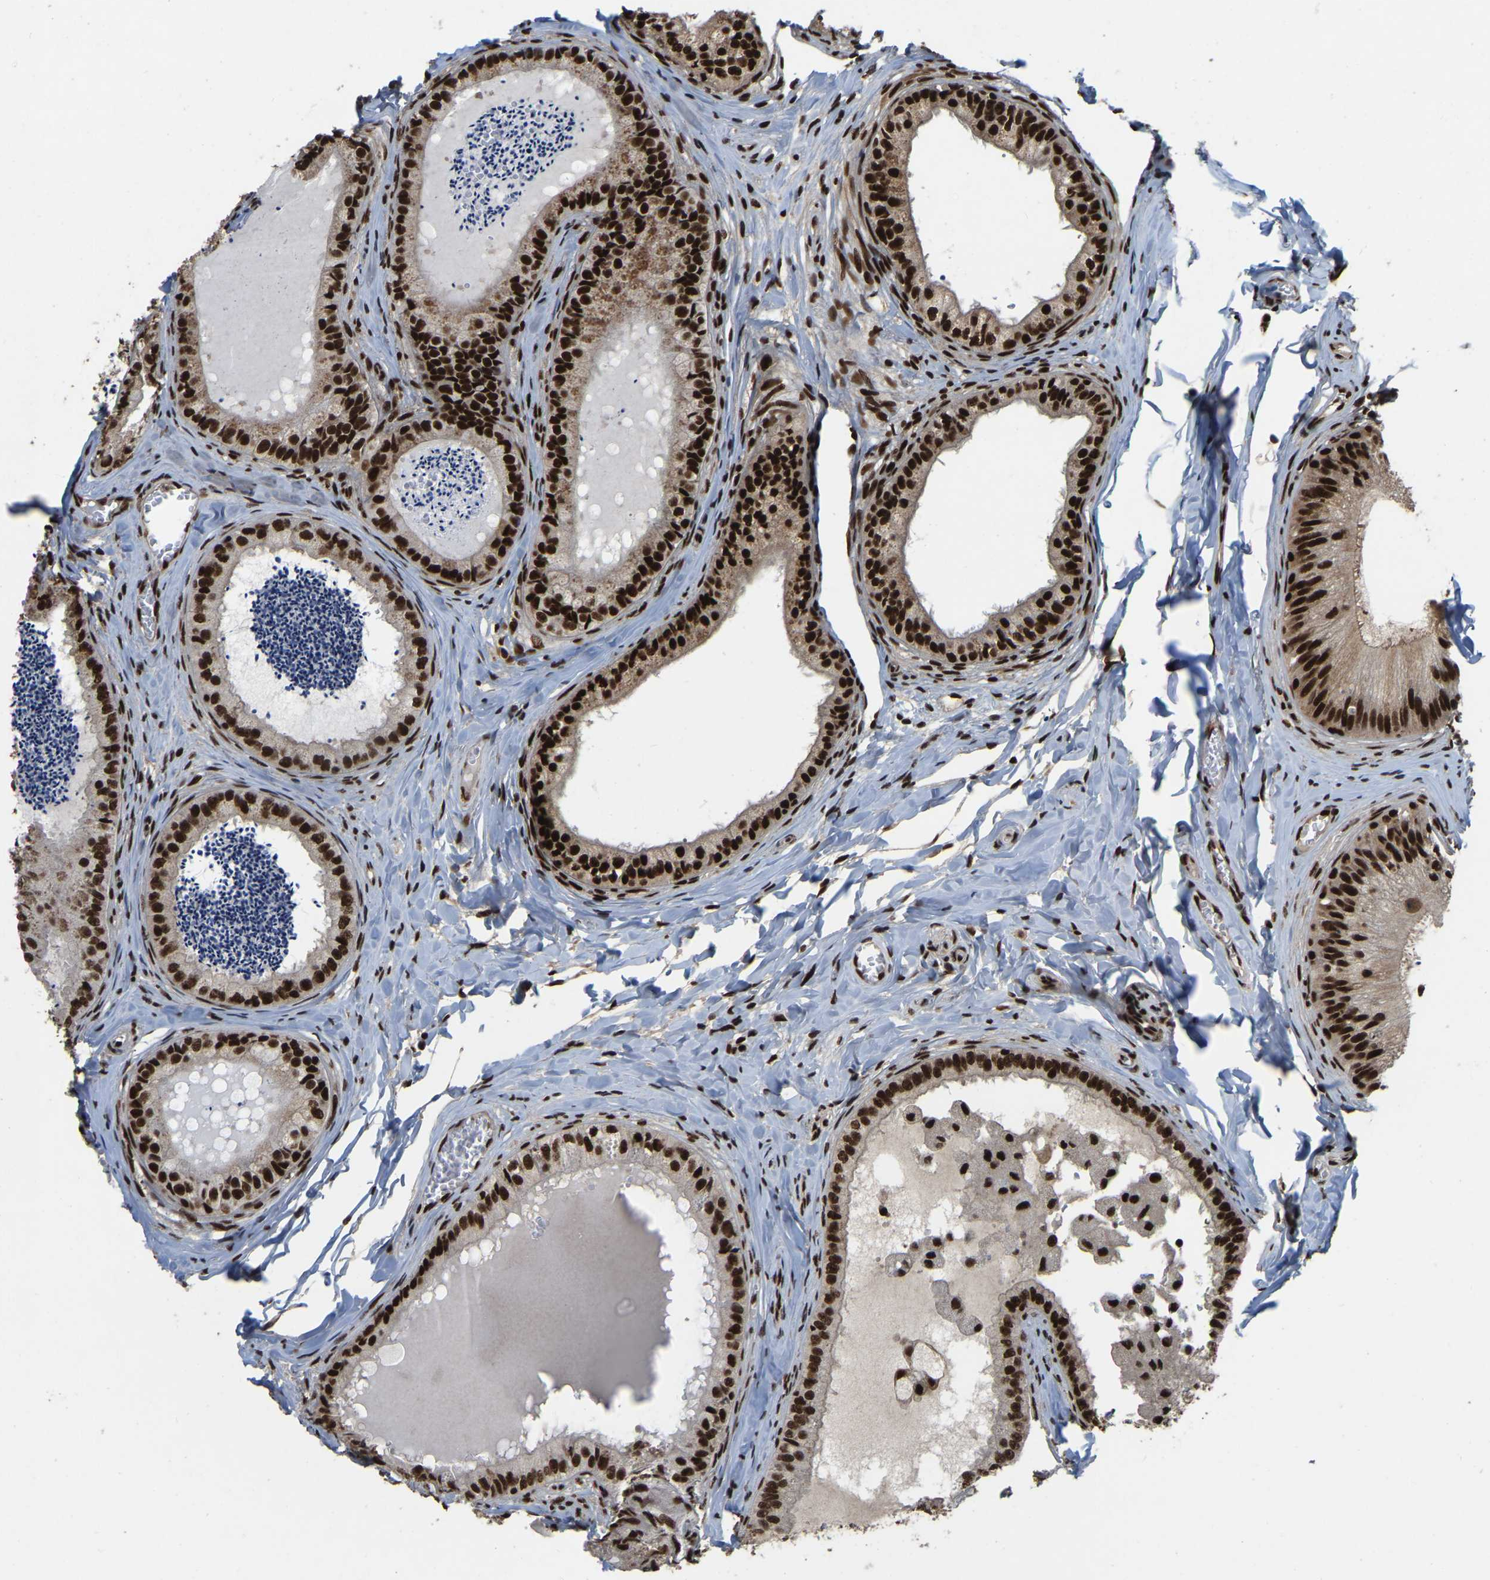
{"staining": {"intensity": "strong", "quantity": ">75%", "location": "cytoplasmic/membranous,nuclear"}, "tissue": "epididymis", "cell_type": "Glandular cells", "image_type": "normal", "snomed": [{"axis": "morphology", "description": "Normal tissue, NOS"}, {"axis": "topography", "description": "Epididymis"}], "caption": "A brown stain labels strong cytoplasmic/membranous,nuclear staining of a protein in glandular cells of benign human epididymis.", "gene": "TBL1XR1", "patient": {"sex": "male", "age": 31}}